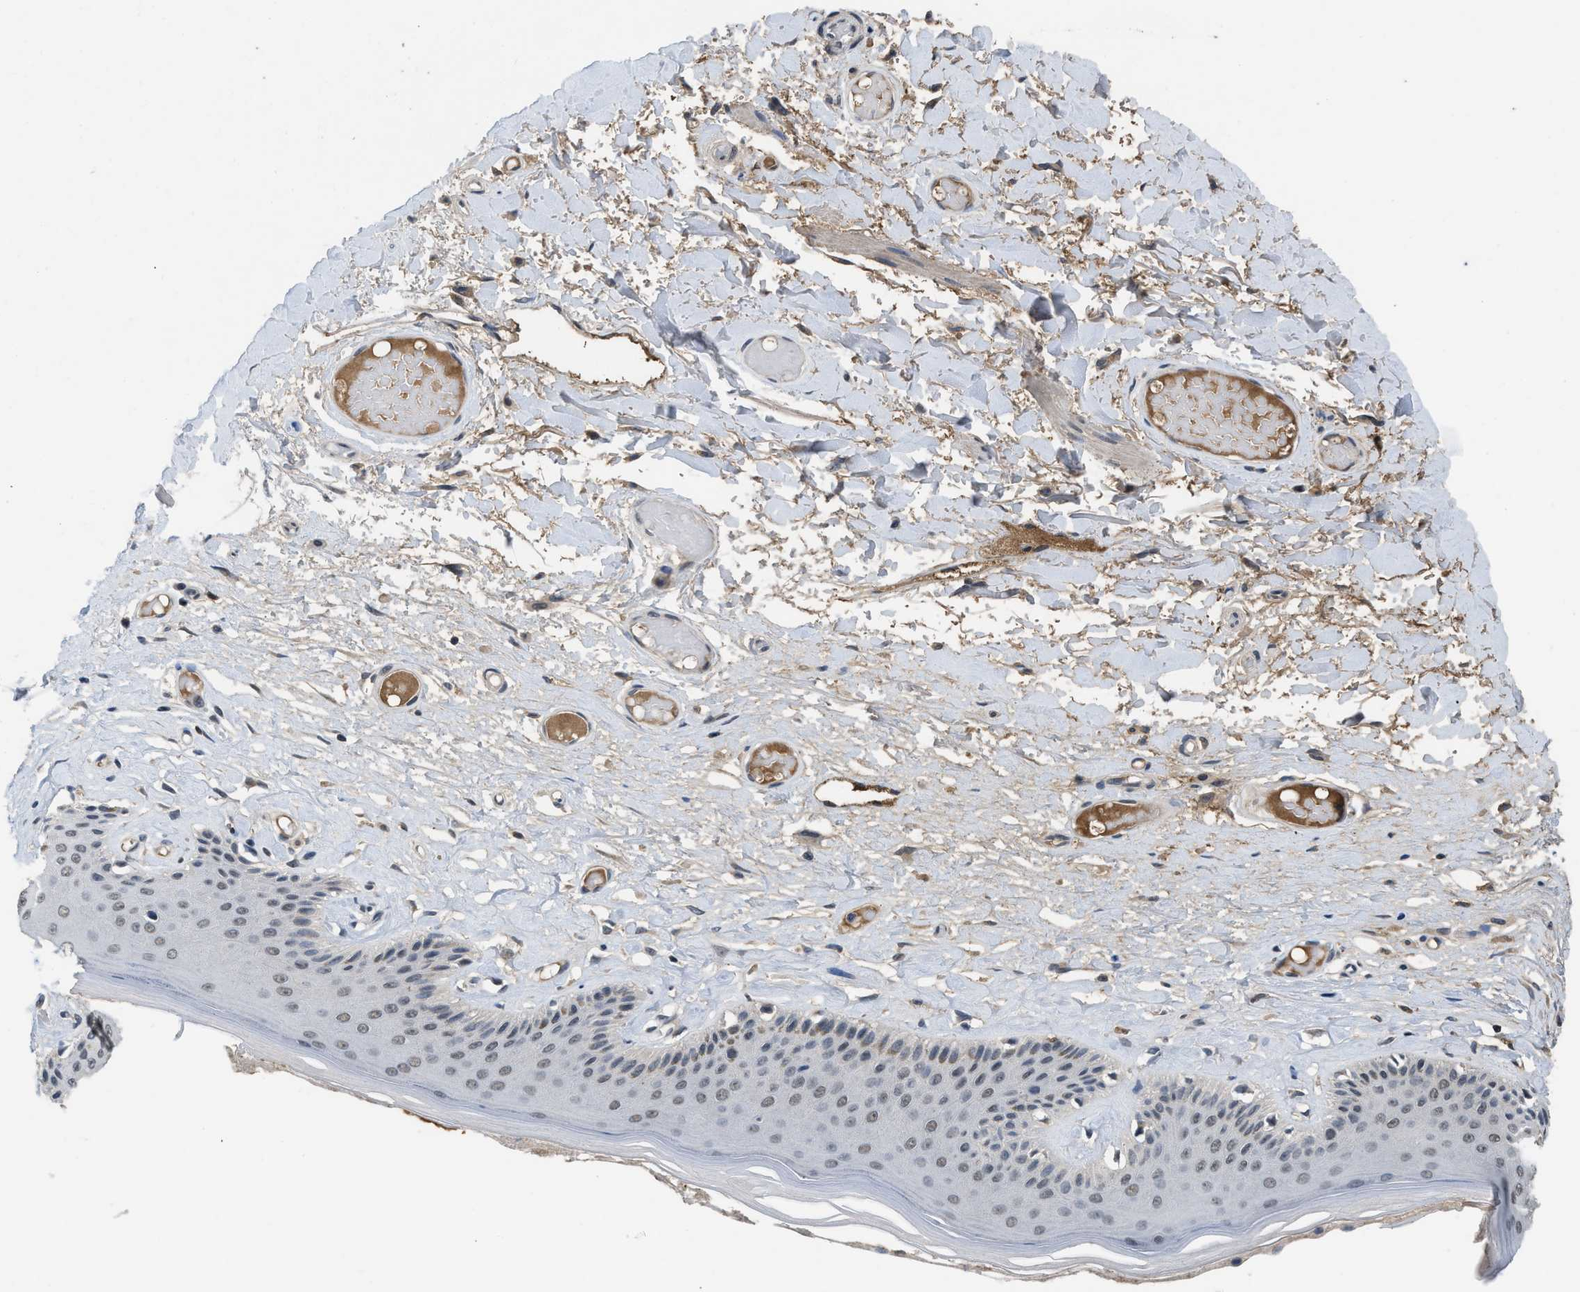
{"staining": {"intensity": "moderate", "quantity": "25%-75%", "location": "nuclear"}, "tissue": "skin", "cell_type": "Epidermal cells", "image_type": "normal", "snomed": [{"axis": "morphology", "description": "Normal tissue, NOS"}, {"axis": "topography", "description": "Vulva"}], "caption": "Benign skin reveals moderate nuclear positivity in approximately 25%-75% of epidermal cells The protein of interest is shown in brown color, while the nuclei are stained blue..", "gene": "TERF2IP", "patient": {"sex": "female", "age": 73}}